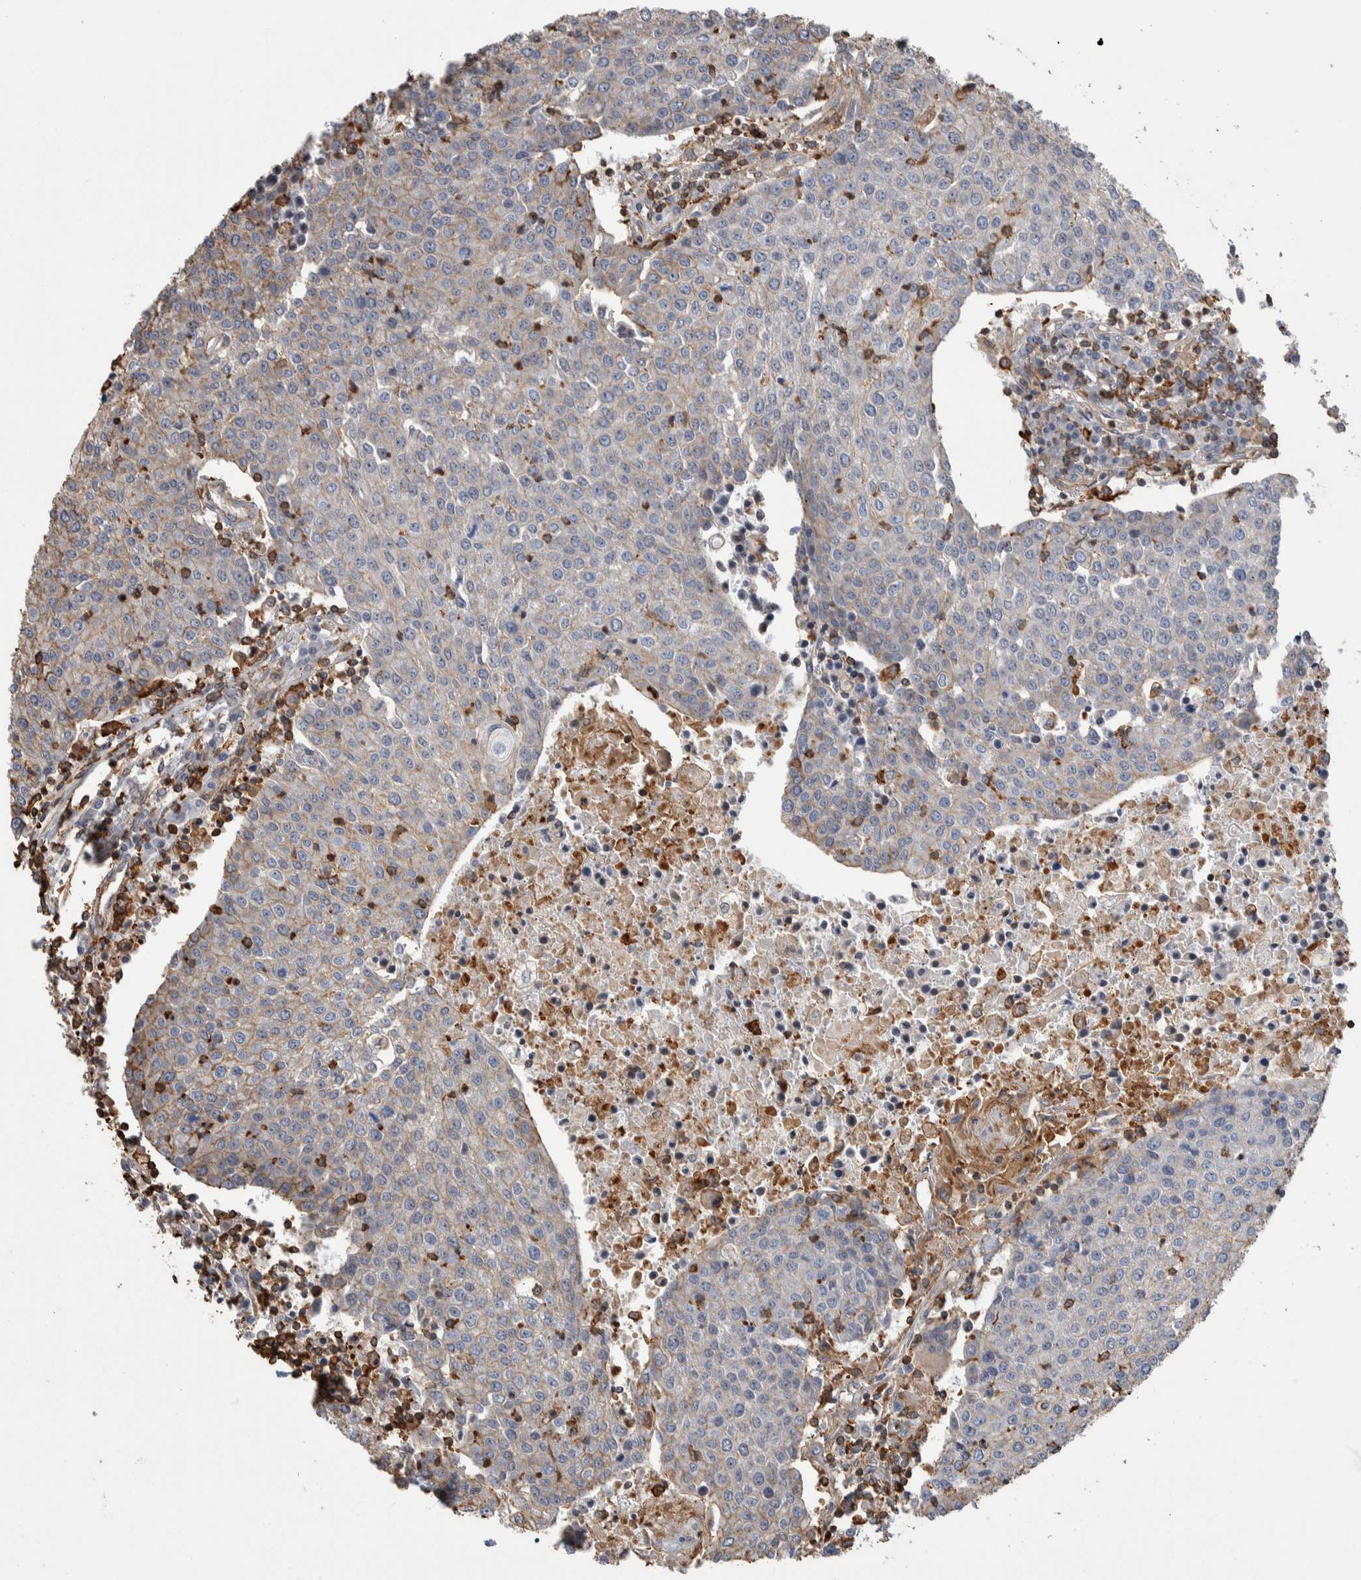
{"staining": {"intensity": "weak", "quantity": "25%-75%", "location": "cytoplasmic/membranous"}, "tissue": "urothelial cancer", "cell_type": "Tumor cells", "image_type": "cancer", "snomed": [{"axis": "morphology", "description": "Urothelial carcinoma, High grade"}, {"axis": "topography", "description": "Urinary bladder"}], "caption": "Weak cytoplasmic/membranous positivity is present in about 25%-75% of tumor cells in urothelial carcinoma (high-grade). The staining was performed using DAB (3,3'-diaminobenzidine), with brown indicating positive protein expression. Nuclei are stained blue with hematoxylin.", "gene": "ENPP2", "patient": {"sex": "female", "age": 85}}